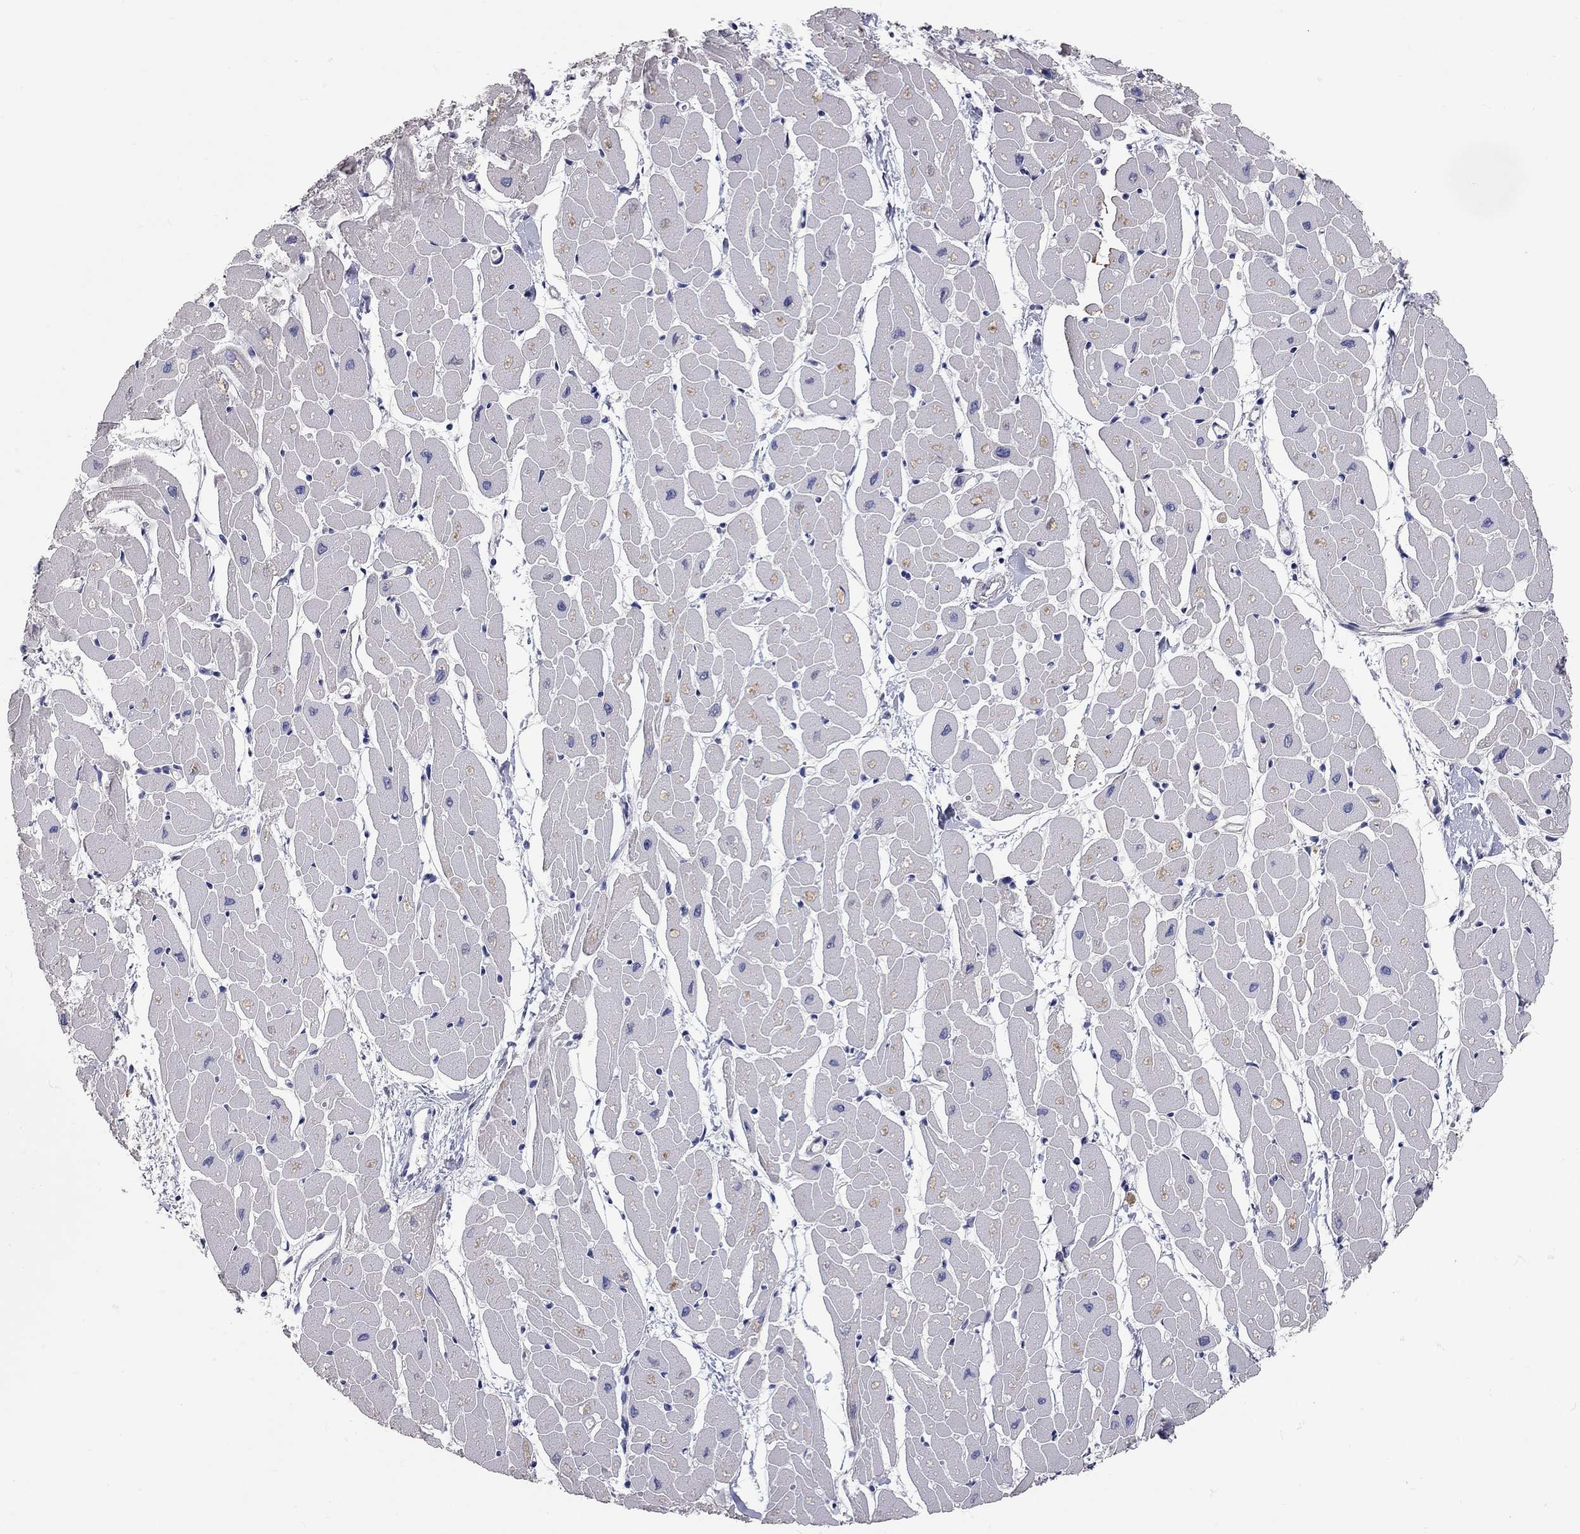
{"staining": {"intensity": "negative", "quantity": "none", "location": "none"}, "tissue": "heart muscle", "cell_type": "Cardiomyocytes", "image_type": "normal", "snomed": [{"axis": "morphology", "description": "Normal tissue, NOS"}, {"axis": "topography", "description": "Heart"}], "caption": "Photomicrograph shows no significant protein expression in cardiomyocytes of unremarkable heart muscle.", "gene": "C10orf90", "patient": {"sex": "male", "age": 57}}